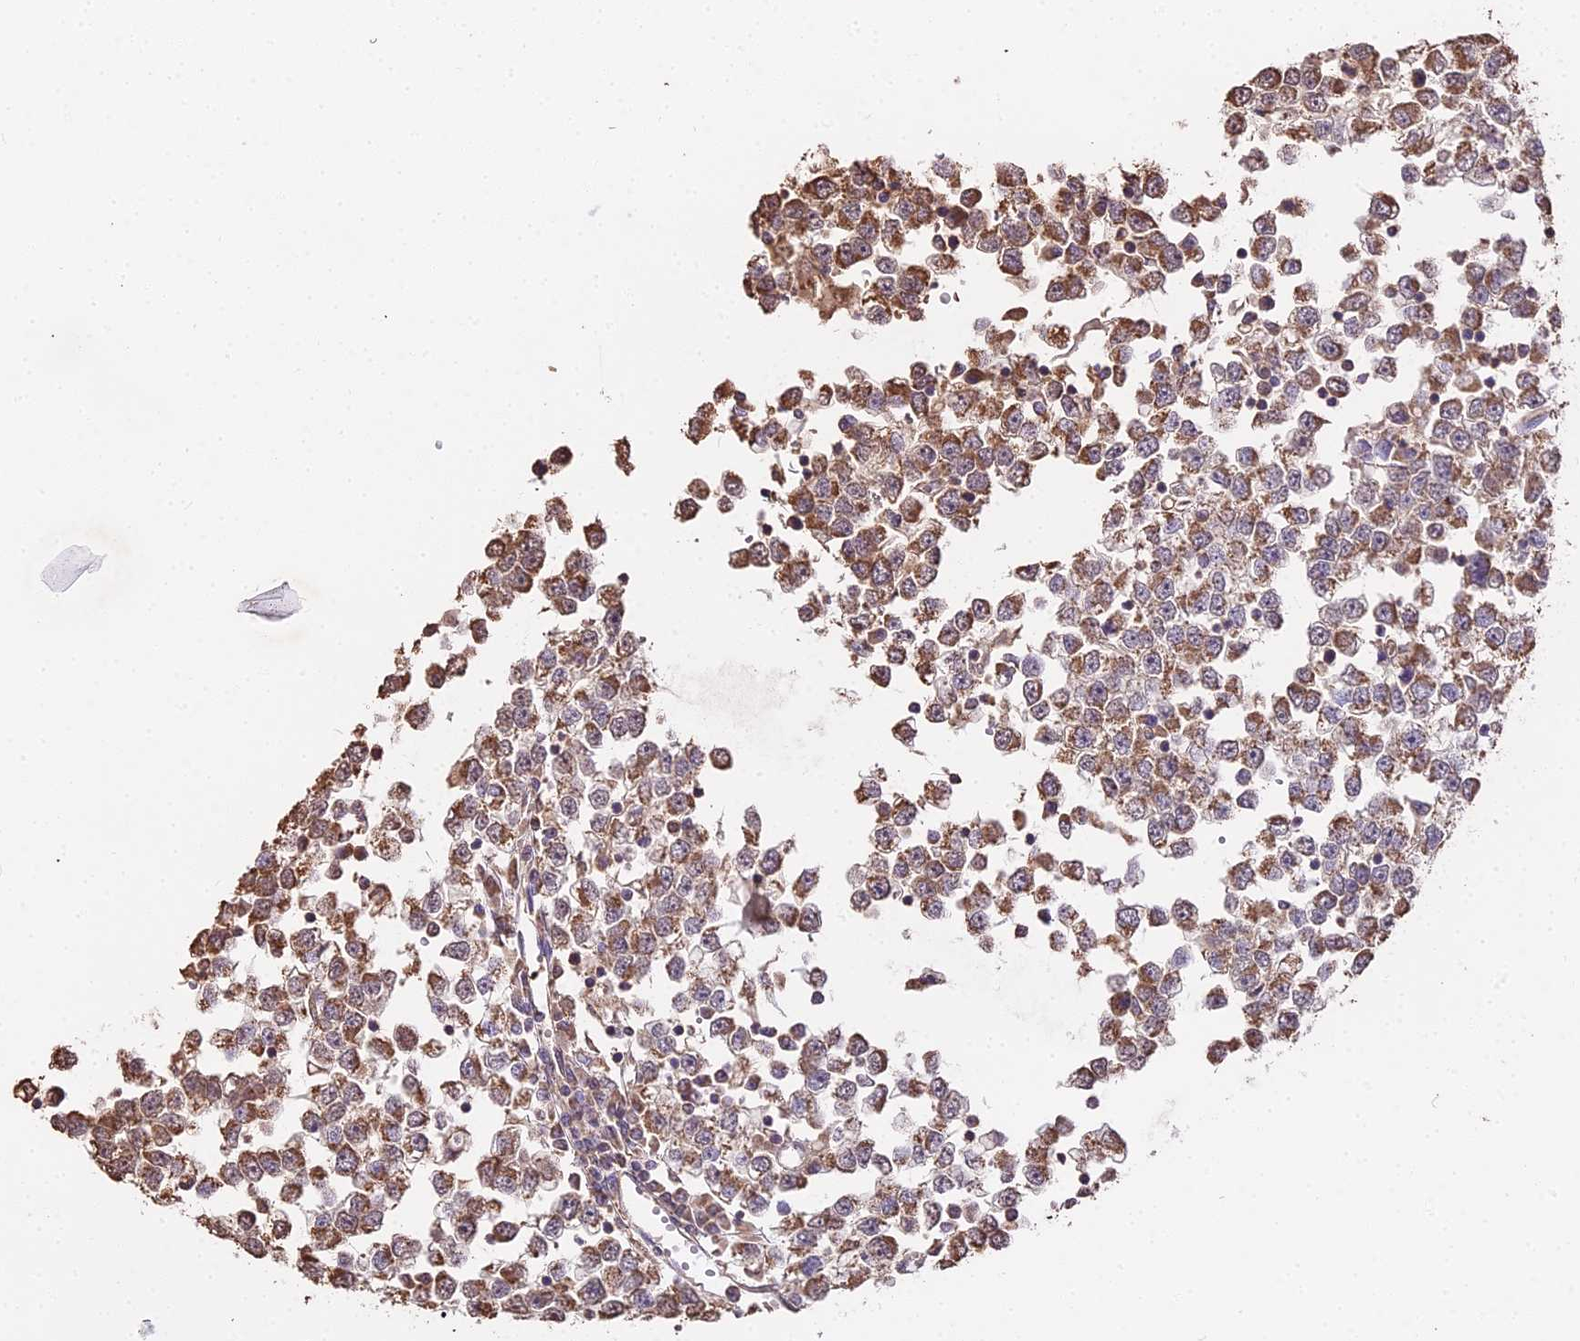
{"staining": {"intensity": "moderate", "quantity": ">75%", "location": "cytoplasmic/membranous"}, "tissue": "testis cancer", "cell_type": "Tumor cells", "image_type": "cancer", "snomed": [{"axis": "morphology", "description": "Seminoma, NOS"}, {"axis": "topography", "description": "Testis"}], "caption": "Testis seminoma stained with IHC reveals moderate cytoplasmic/membranous expression in approximately >75% of tumor cells.", "gene": "METTL13", "patient": {"sex": "male", "age": 65}}